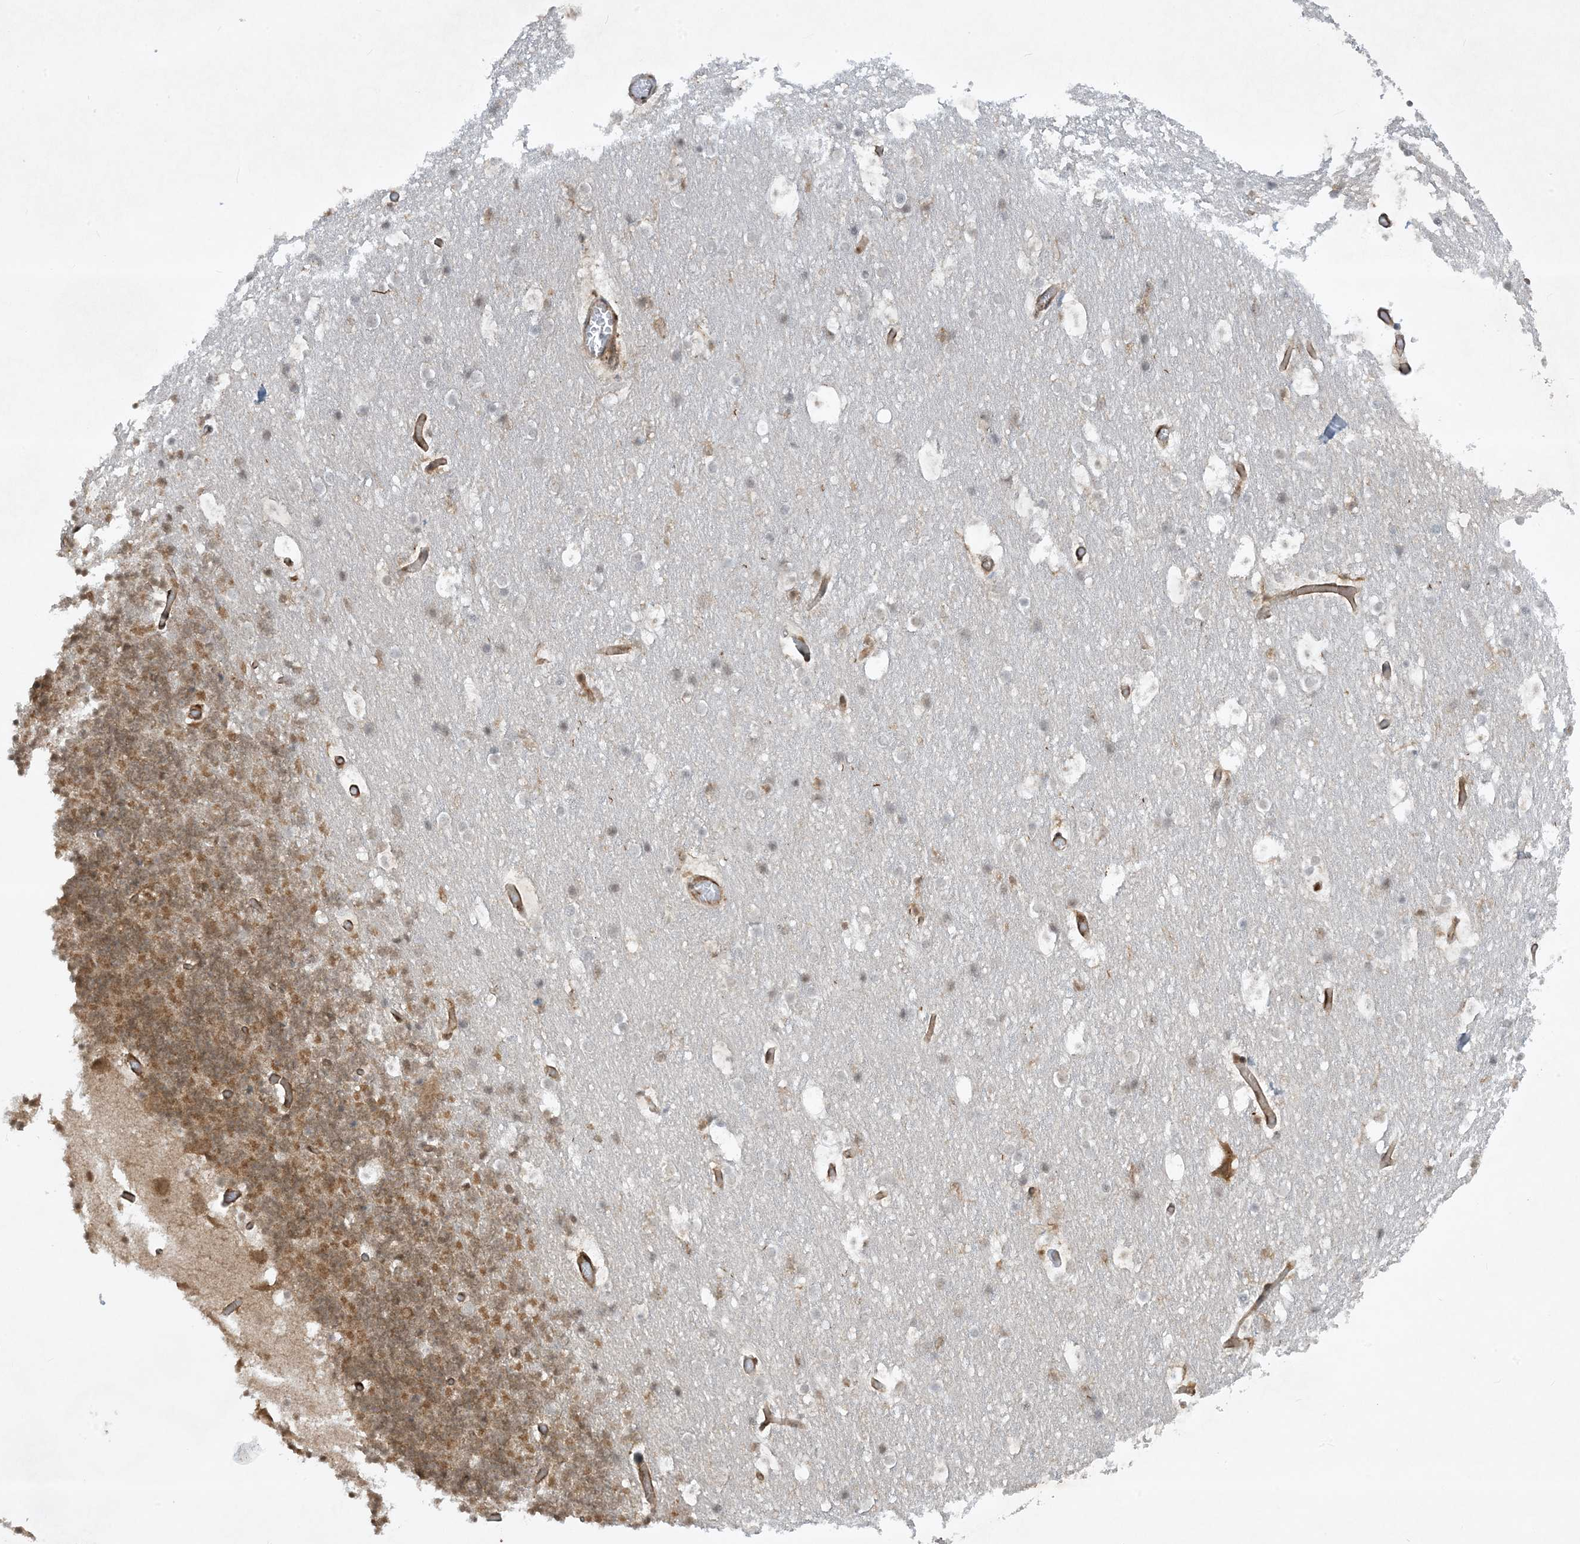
{"staining": {"intensity": "moderate", "quantity": ">75%", "location": "cytoplasmic/membranous"}, "tissue": "cerebellum", "cell_type": "Cells in granular layer", "image_type": "normal", "snomed": [{"axis": "morphology", "description": "Normal tissue, NOS"}, {"axis": "topography", "description": "Cerebellum"}], "caption": "This histopathology image shows immunohistochemistry staining of benign human cerebellum, with medium moderate cytoplasmic/membranous staining in approximately >75% of cells in granular layer.", "gene": "CERT1", "patient": {"sex": "male", "age": 57}}